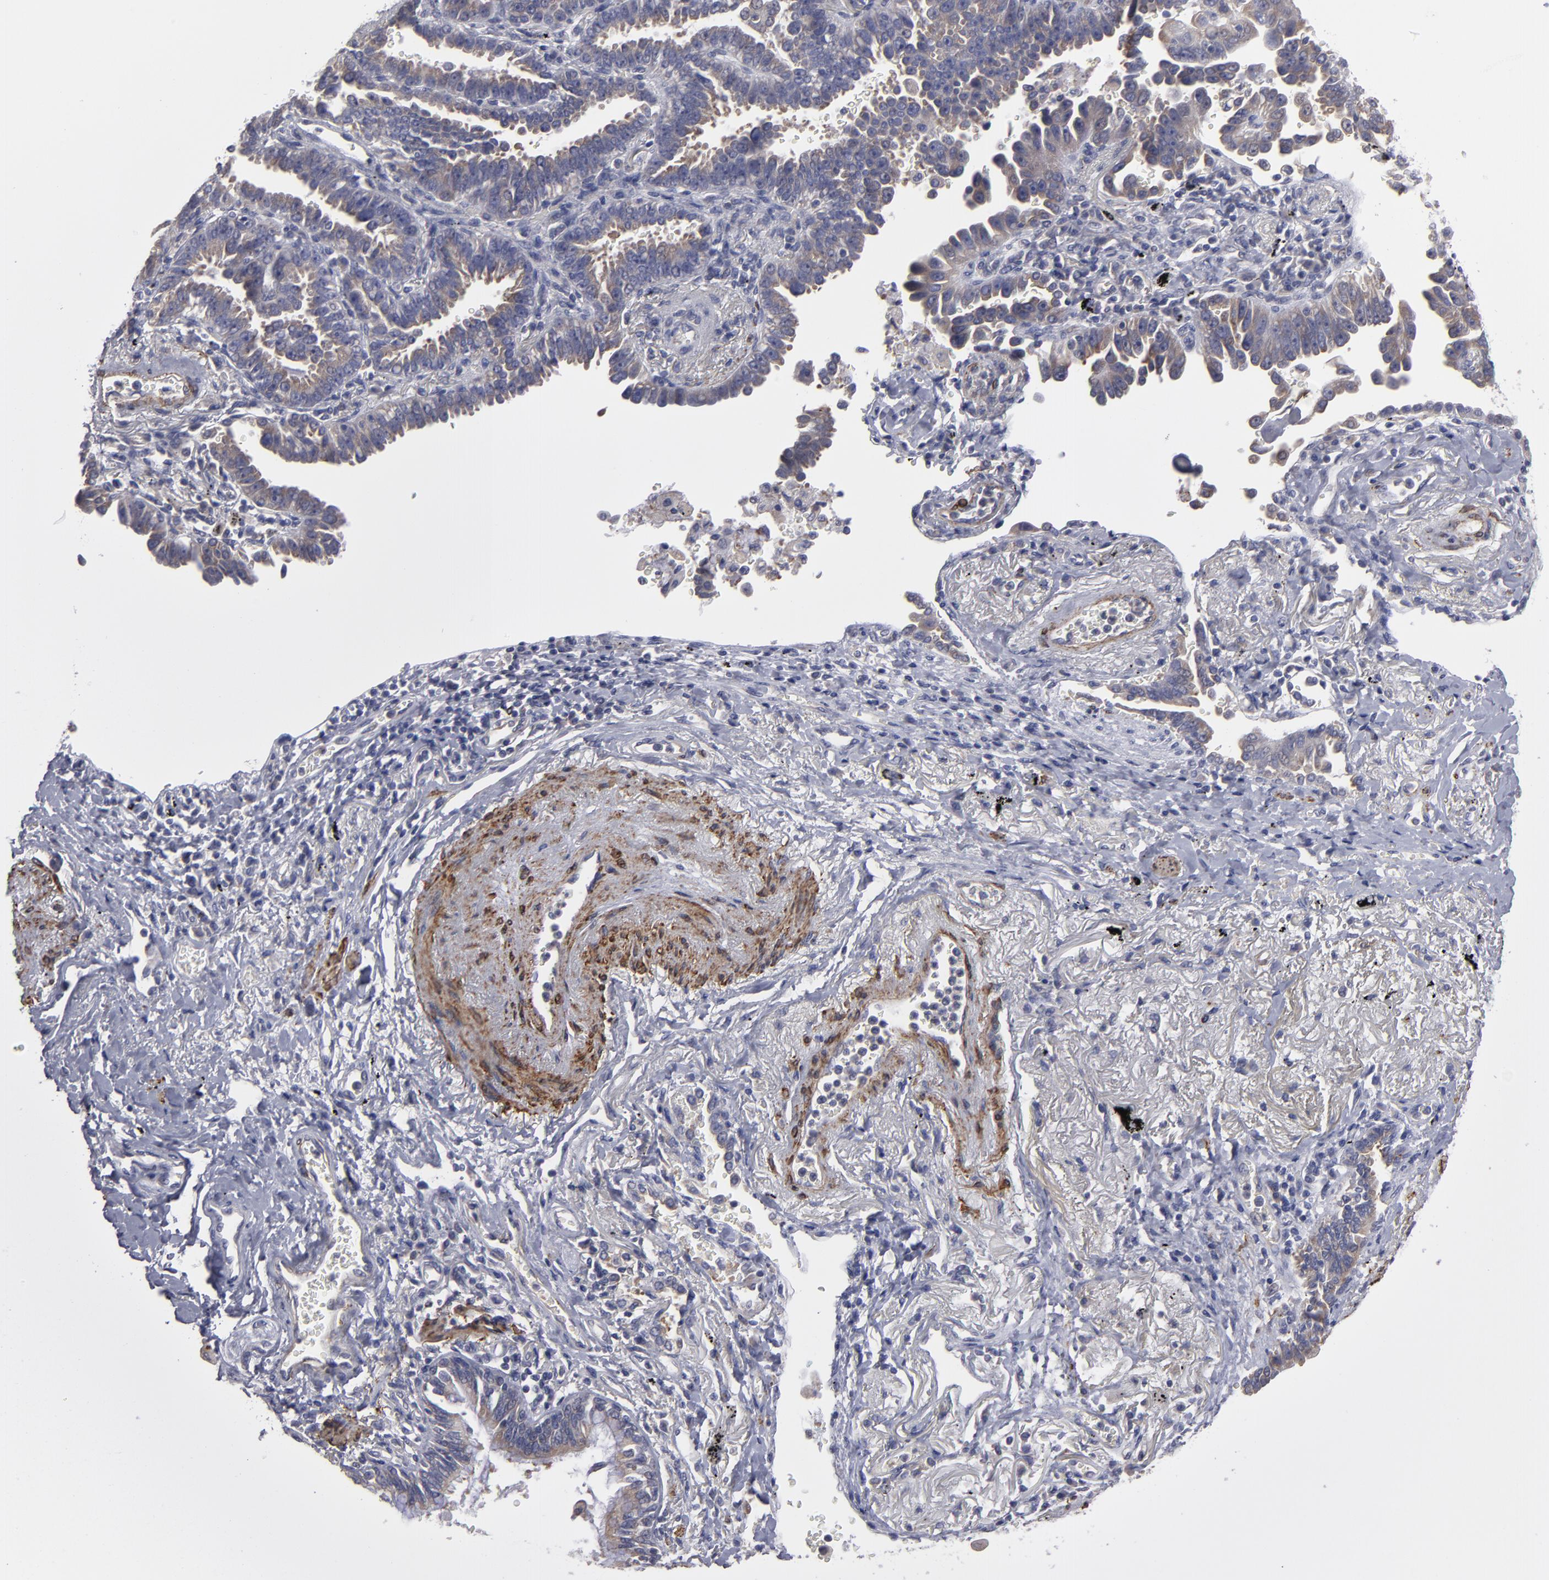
{"staining": {"intensity": "weak", "quantity": ">75%", "location": "cytoplasmic/membranous"}, "tissue": "lung cancer", "cell_type": "Tumor cells", "image_type": "cancer", "snomed": [{"axis": "morphology", "description": "Adenocarcinoma, NOS"}, {"axis": "topography", "description": "Lung"}], "caption": "Immunohistochemistry image of human lung cancer (adenocarcinoma) stained for a protein (brown), which displays low levels of weak cytoplasmic/membranous positivity in about >75% of tumor cells.", "gene": "SLMAP", "patient": {"sex": "female", "age": 64}}